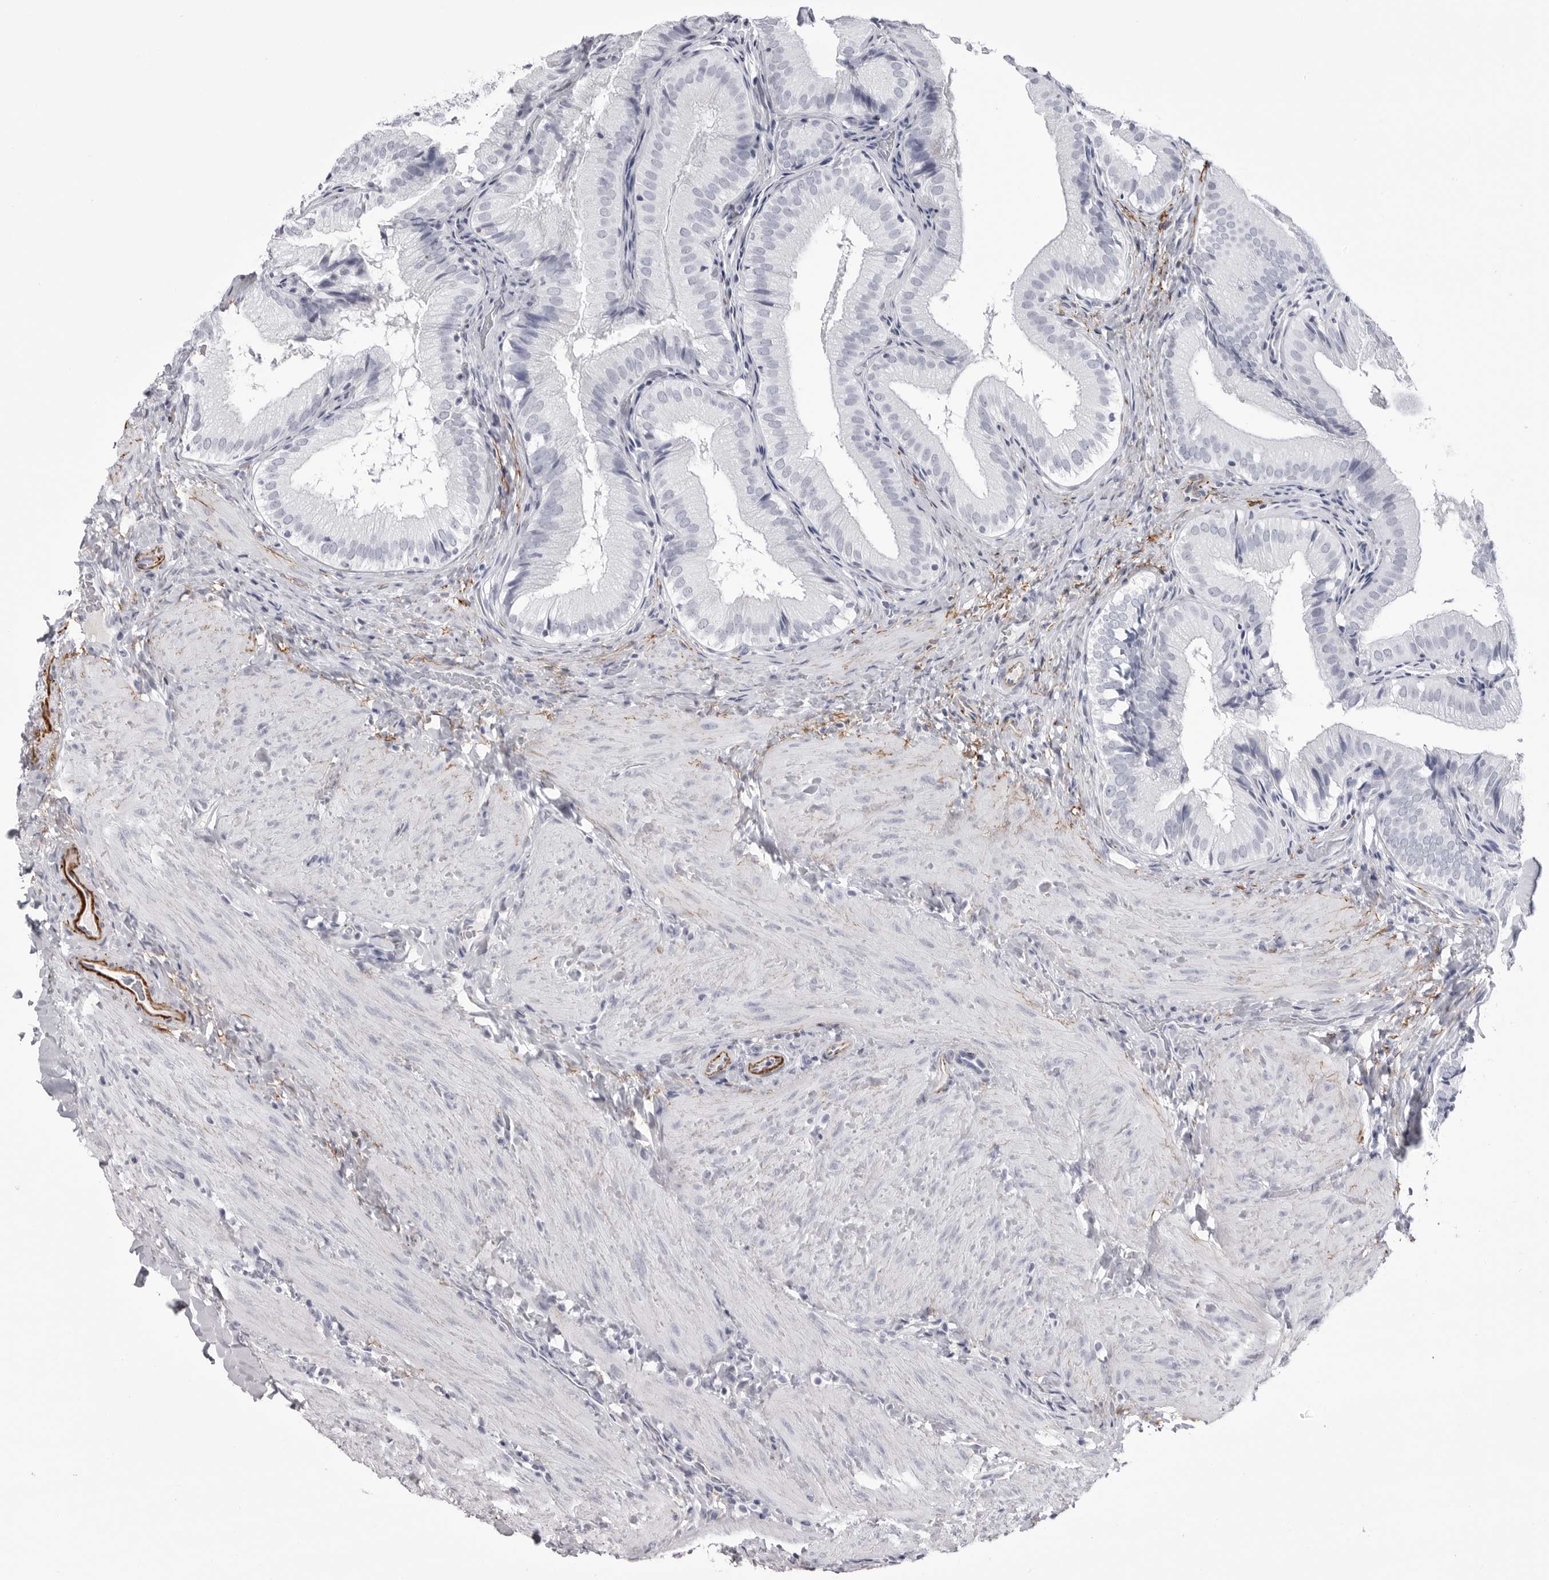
{"staining": {"intensity": "negative", "quantity": "none", "location": "none"}, "tissue": "gallbladder", "cell_type": "Glandular cells", "image_type": "normal", "snomed": [{"axis": "morphology", "description": "Normal tissue, NOS"}, {"axis": "topography", "description": "Gallbladder"}], "caption": "Immunohistochemistry (IHC) of benign gallbladder exhibits no positivity in glandular cells. (Immunohistochemistry, brightfield microscopy, high magnification).", "gene": "COL26A1", "patient": {"sex": "female", "age": 30}}